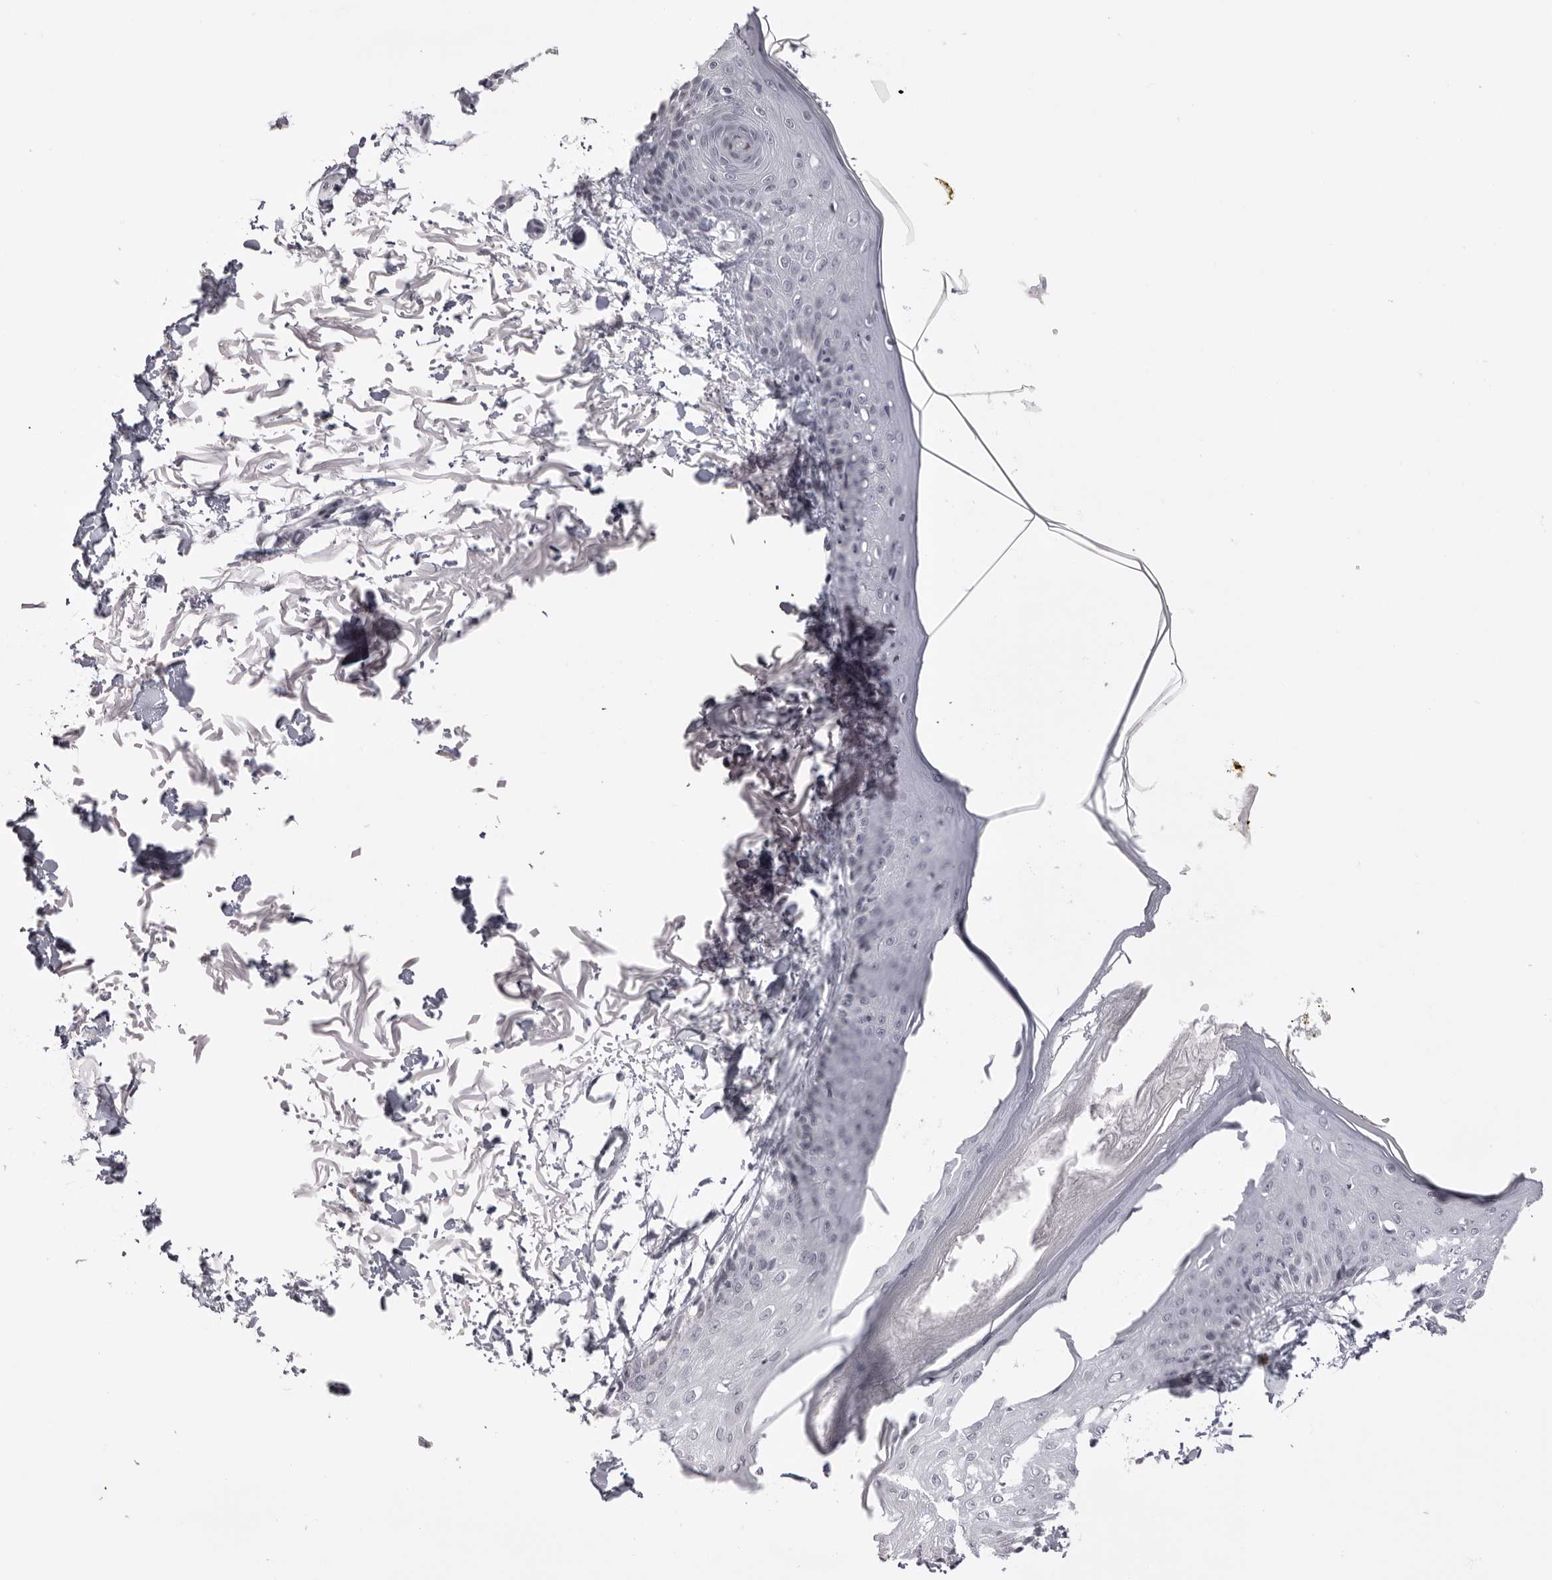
{"staining": {"intensity": "negative", "quantity": "none", "location": "none"}, "tissue": "skin", "cell_type": "Fibroblasts", "image_type": "normal", "snomed": [{"axis": "morphology", "description": "Normal tissue, NOS"}, {"axis": "morphology", "description": "Squamous cell carcinoma, NOS"}, {"axis": "topography", "description": "Skin"}, {"axis": "topography", "description": "Peripheral nerve tissue"}], "caption": "Immunohistochemical staining of unremarkable skin reveals no significant positivity in fibroblasts. The staining was performed using DAB to visualize the protein expression in brown, while the nuclei were stained in blue with hematoxylin (Magnification: 20x).", "gene": "MAFK", "patient": {"sex": "male", "age": 83}}